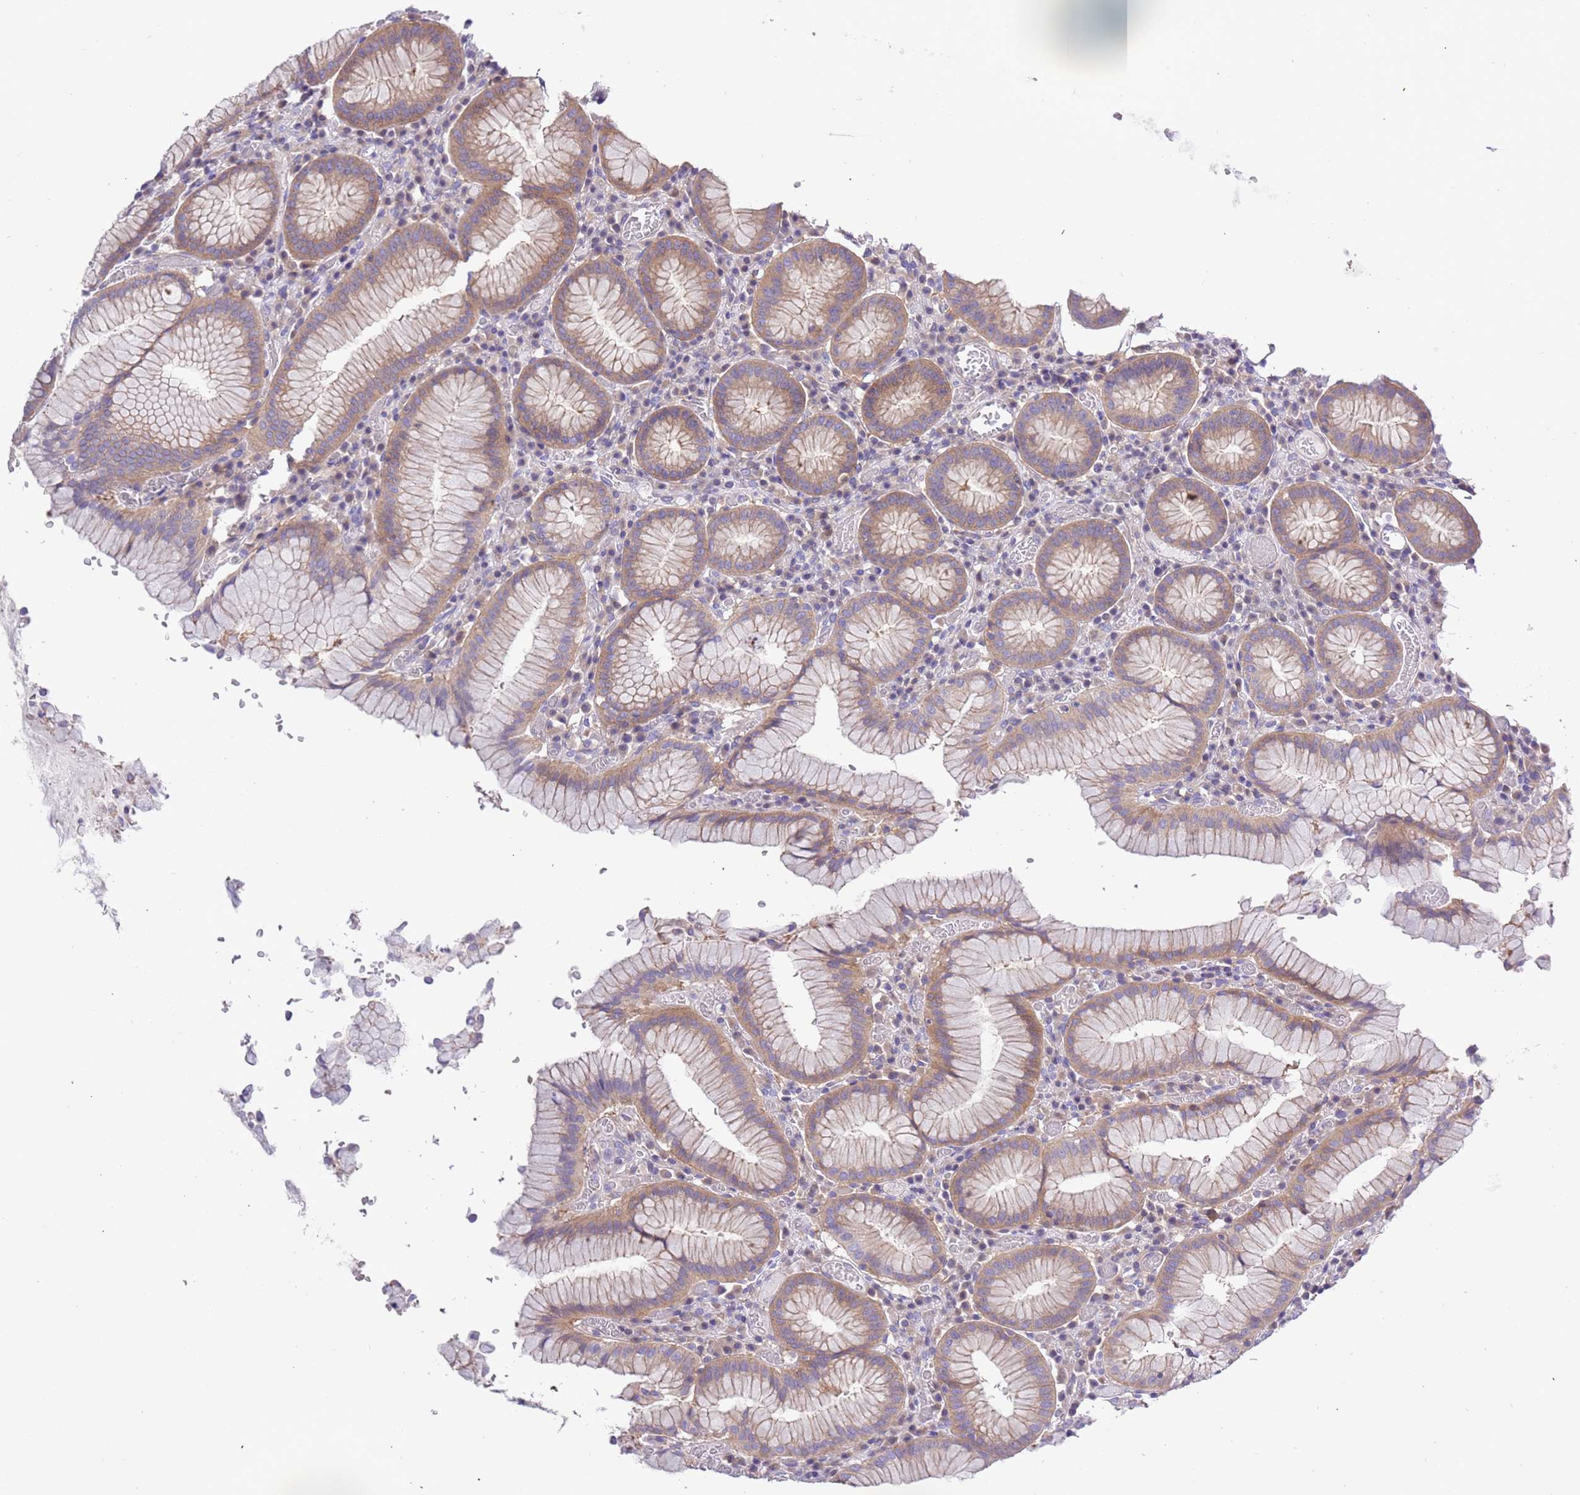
{"staining": {"intensity": "moderate", "quantity": ">75%", "location": "cytoplasmic/membranous"}, "tissue": "stomach", "cell_type": "Glandular cells", "image_type": "normal", "snomed": [{"axis": "morphology", "description": "Normal tissue, NOS"}, {"axis": "topography", "description": "Stomach"}], "caption": "Protein analysis of benign stomach shows moderate cytoplasmic/membranous expression in about >75% of glandular cells. (IHC, brightfield microscopy, high magnification).", "gene": "STIP1", "patient": {"sex": "male", "age": 55}}